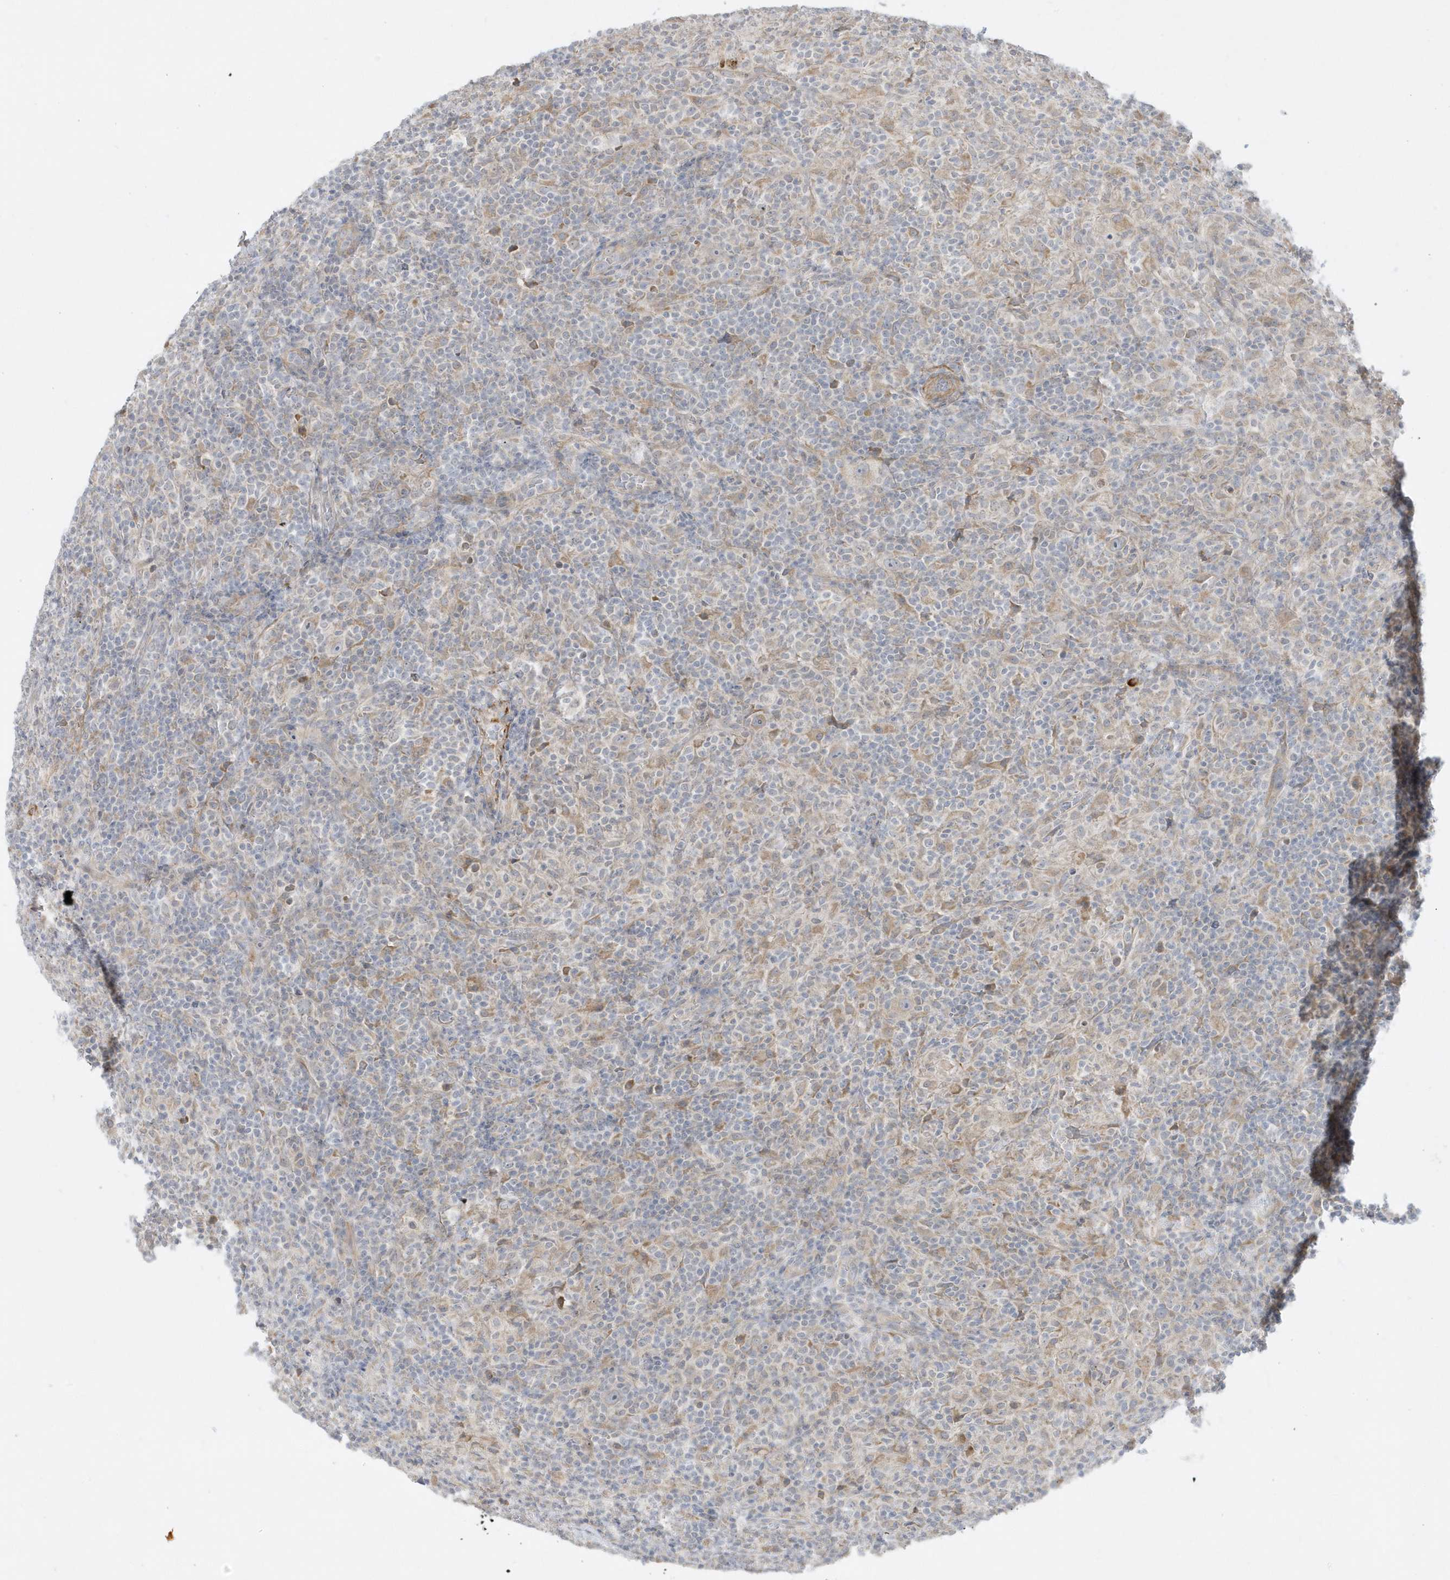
{"staining": {"intensity": "negative", "quantity": "none", "location": "none"}, "tissue": "lymphoma", "cell_type": "Tumor cells", "image_type": "cancer", "snomed": [{"axis": "morphology", "description": "Hodgkin's disease, NOS"}, {"axis": "topography", "description": "Lymph node"}], "caption": "Immunohistochemical staining of lymphoma exhibits no significant positivity in tumor cells.", "gene": "THADA", "patient": {"sex": "male", "age": 70}}